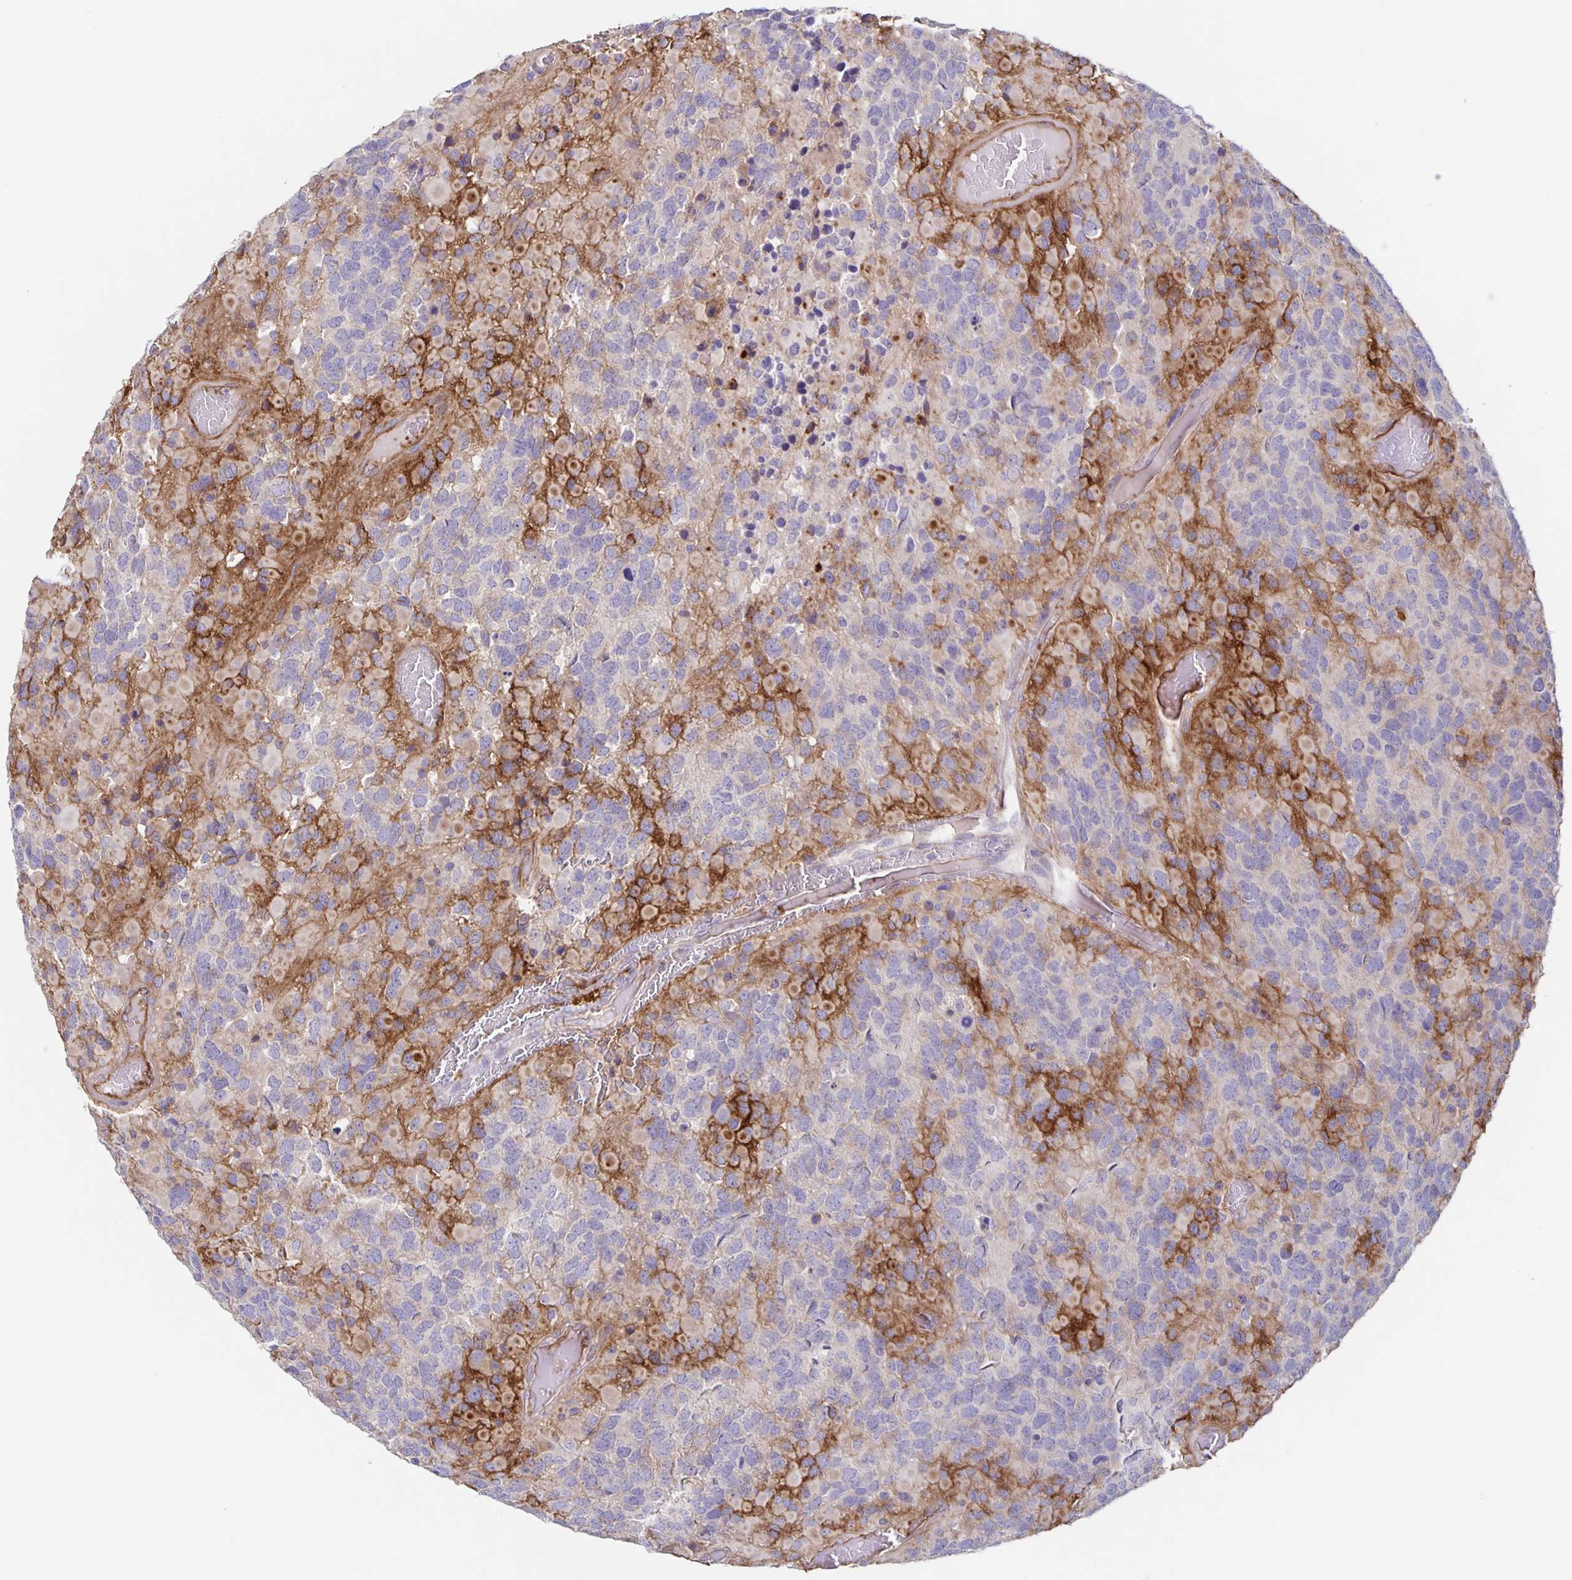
{"staining": {"intensity": "moderate", "quantity": "<25%", "location": "cytoplasmic/membranous"}, "tissue": "glioma", "cell_type": "Tumor cells", "image_type": "cancer", "snomed": [{"axis": "morphology", "description": "Glioma, malignant, High grade"}, {"axis": "topography", "description": "Brain"}], "caption": "Malignant glioma (high-grade) stained for a protein (brown) exhibits moderate cytoplasmic/membranous positive staining in approximately <25% of tumor cells.", "gene": "ITGA2", "patient": {"sex": "female", "age": 40}}